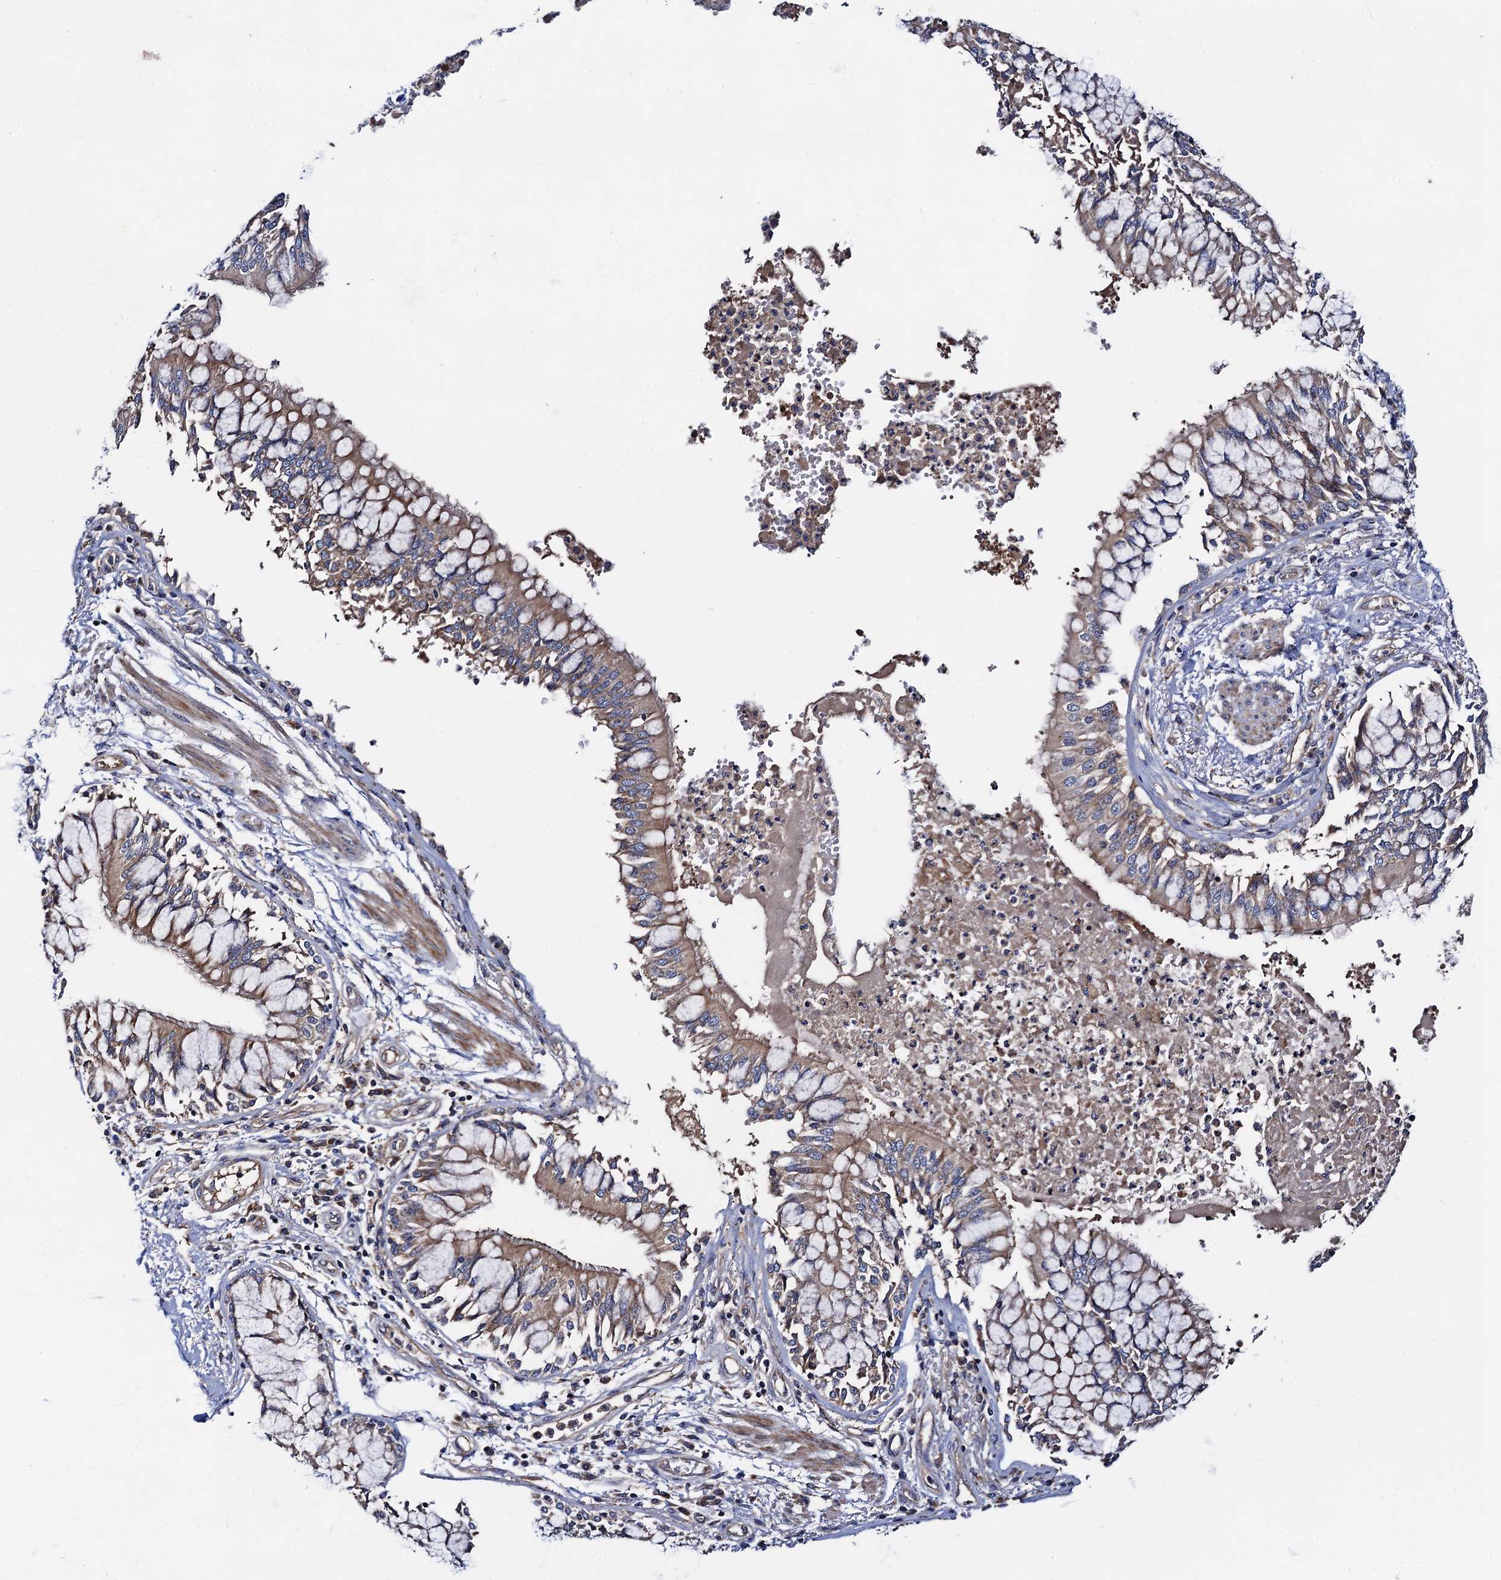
{"staining": {"intensity": "moderate", "quantity": "25%-75%", "location": "cytoplasmic/membranous"}, "tissue": "bronchus", "cell_type": "Respiratory epithelial cells", "image_type": "normal", "snomed": [{"axis": "morphology", "description": "Normal tissue, NOS"}, {"axis": "topography", "description": "Cartilage tissue"}, {"axis": "topography", "description": "Bronchus"}, {"axis": "topography", "description": "Lung"}], "caption": "Bronchus stained with IHC shows moderate cytoplasmic/membranous staining in approximately 25%-75% of respiratory epithelial cells.", "gene": "MRPL48", "patient": {"sex": "female", "age": 49}}